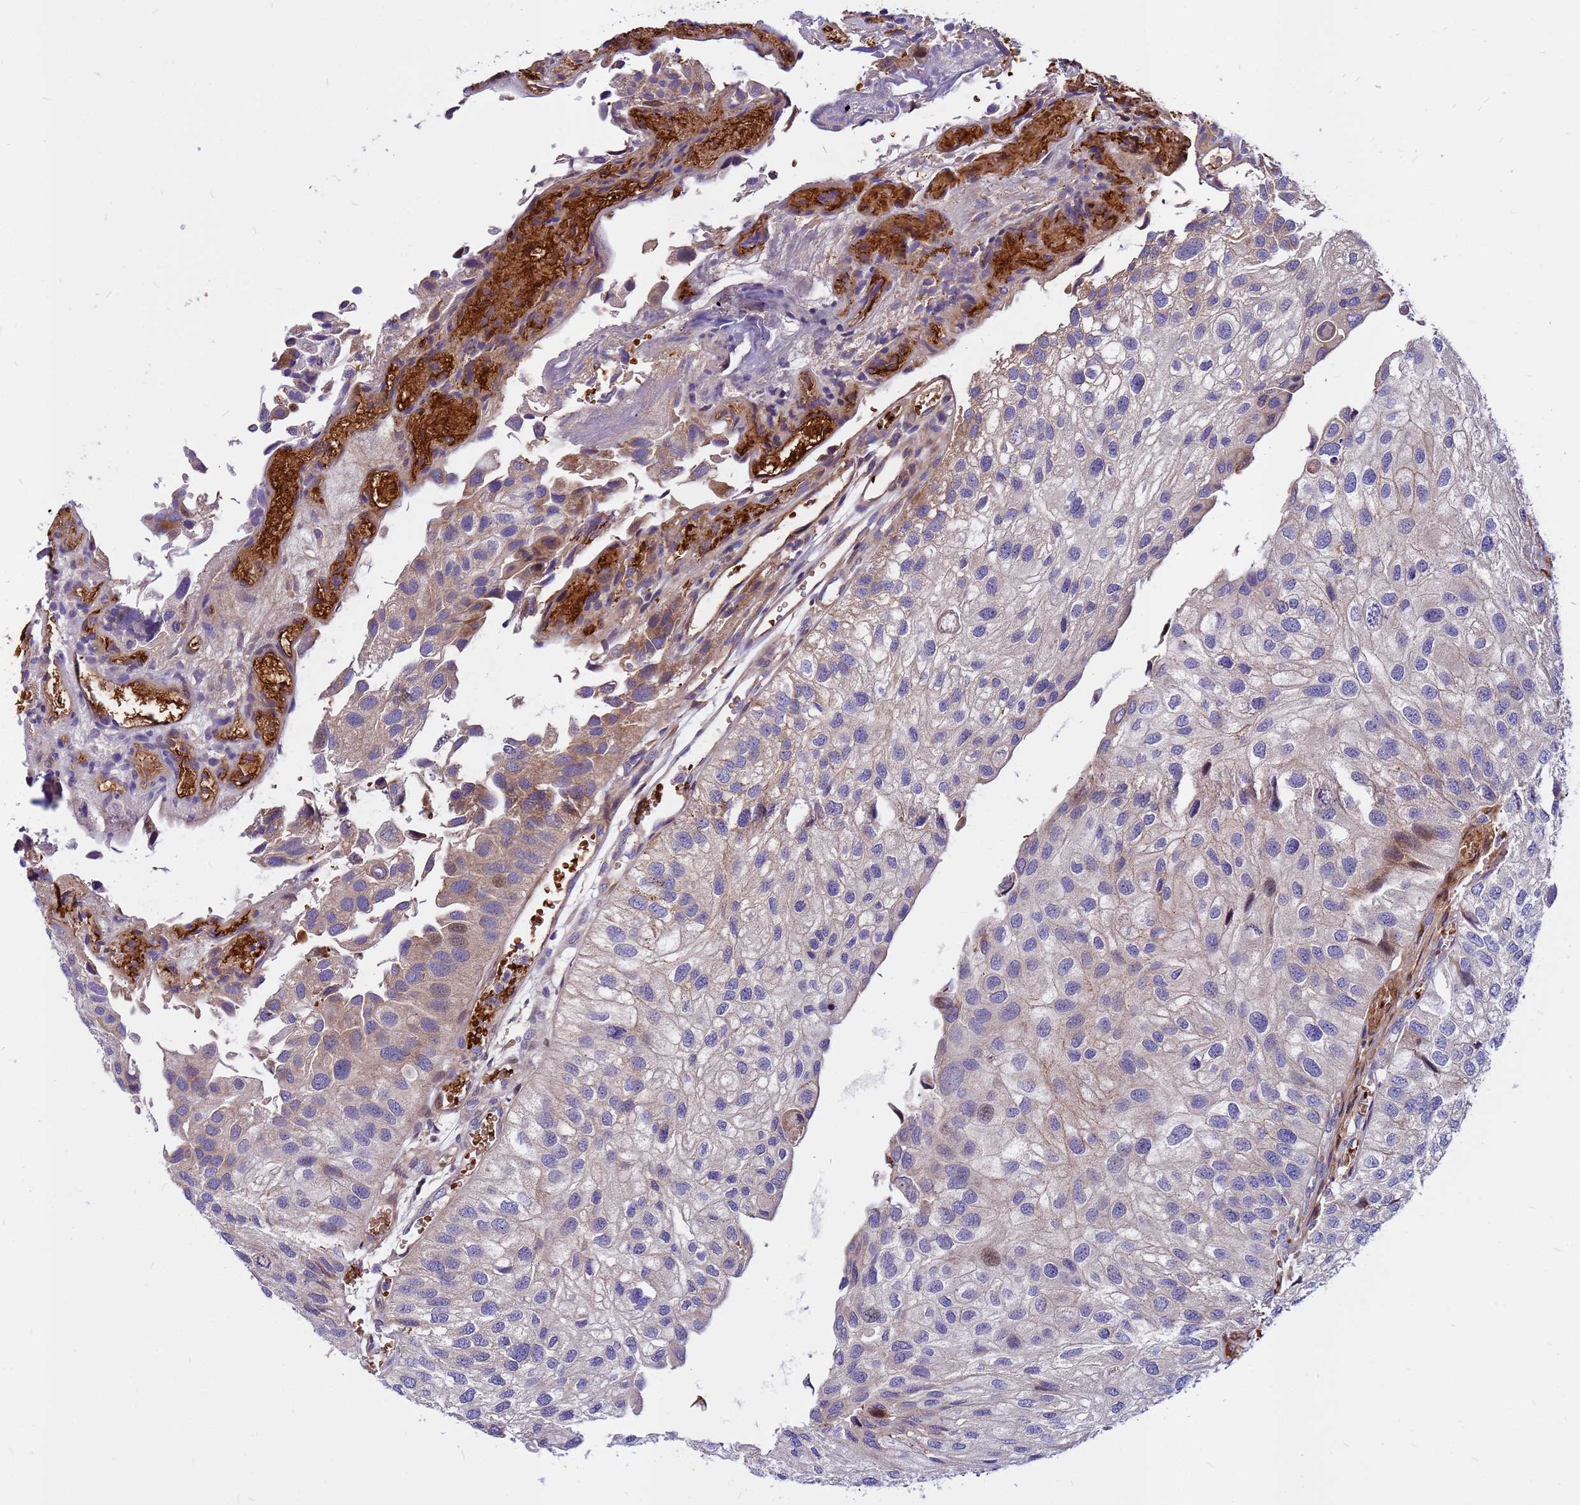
{"staining": {"intensity": "weak", "quantity": "<25%", "location": "cytoplasmic/membranous,nuclear"}, "tissue": "urothelial cancer", "cell_type": "Tumor cells", "image_type": "cancer", "snomed": [{"axis": "morphology", "description": "Urothelial carcinoma, Low grade"}, {"axis": "topography", "description": "Urinary bladder"}], "caption": "Protein analysis of urothelial carcinoma (low-grade) reveals no significant expression in tumor cells.", "gene": "ZNF669", "patient": {"sex": "female", "age": 89}}